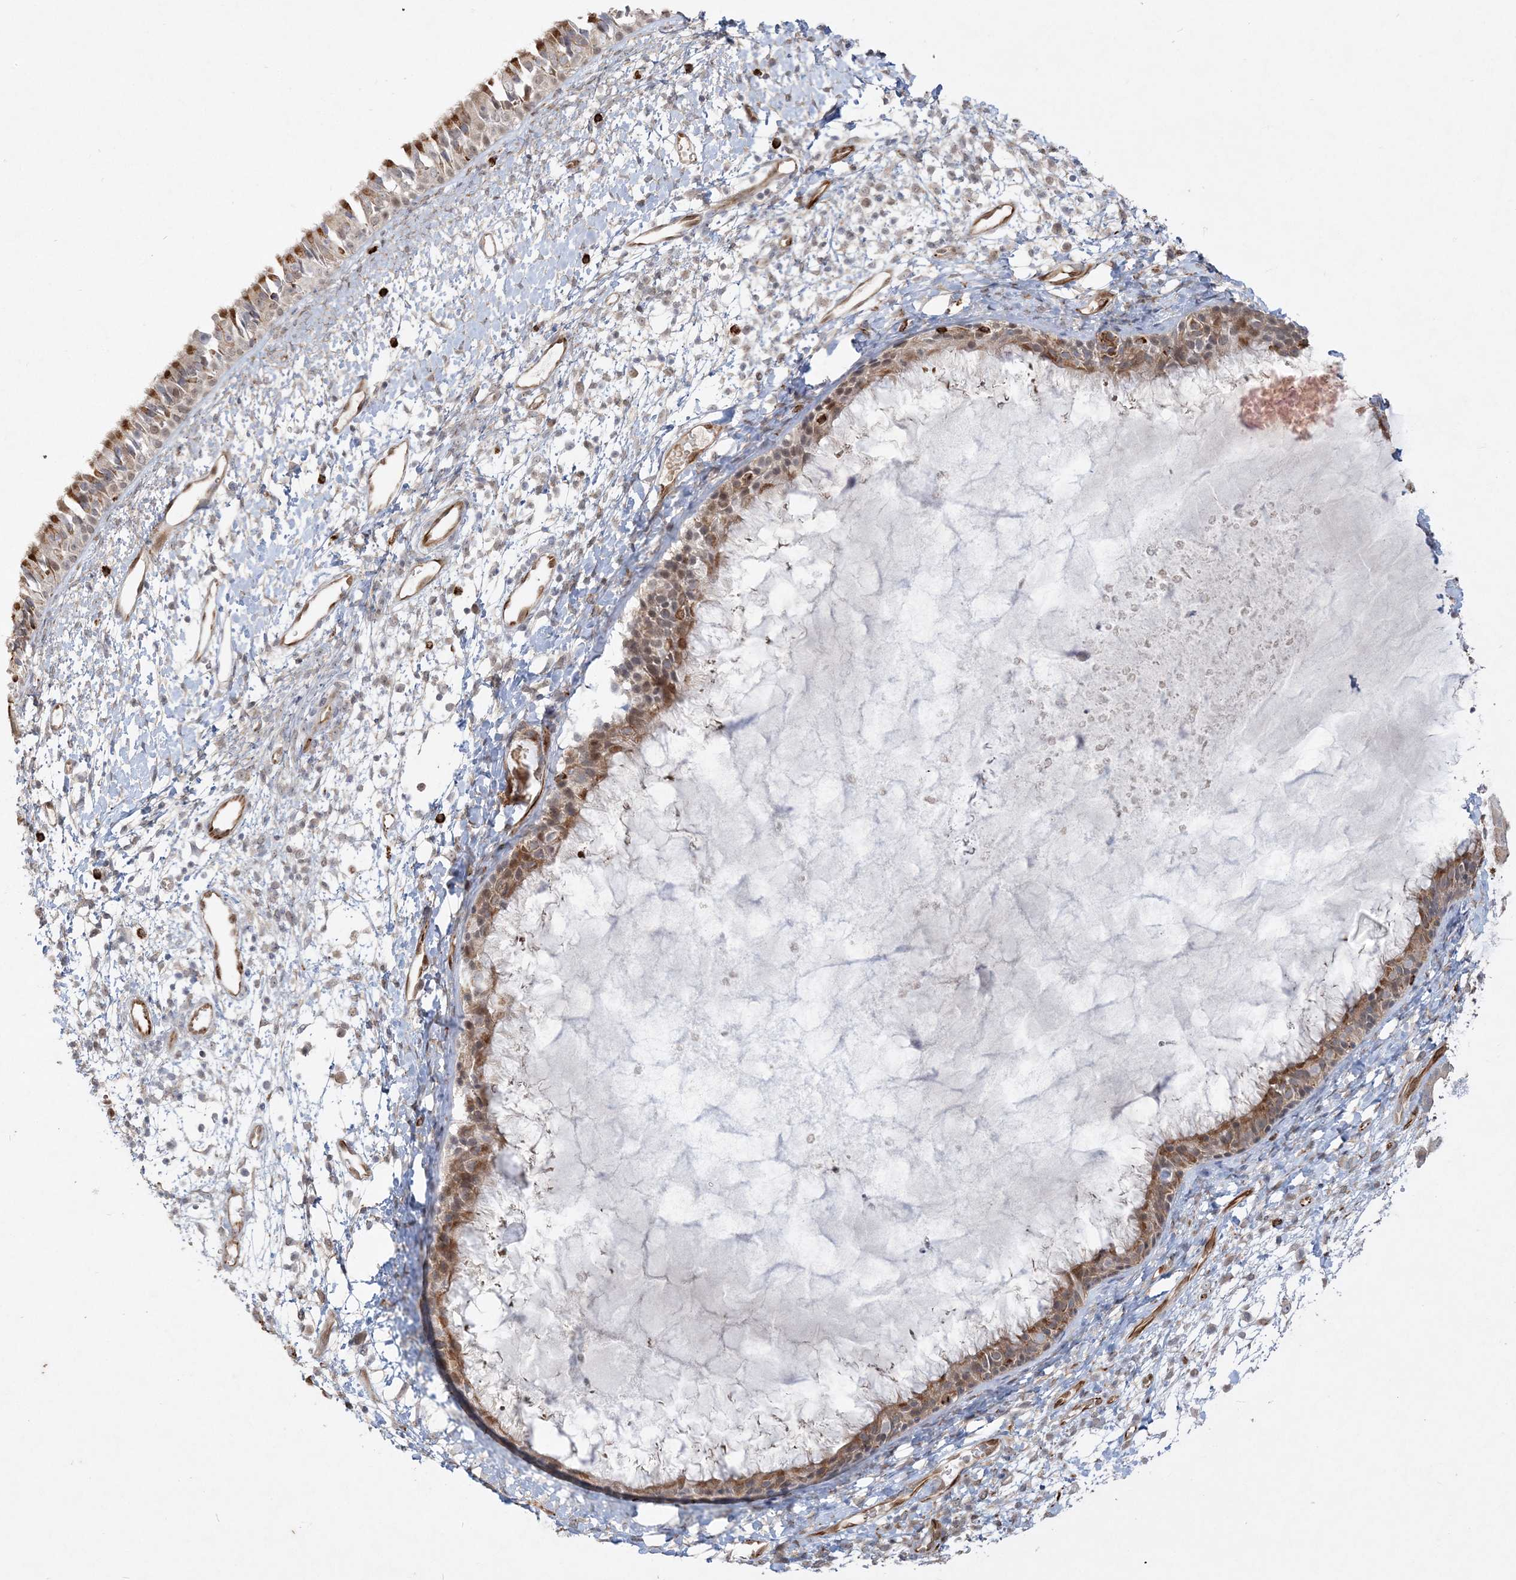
{"staining": {"intensity": "moderate", "quantity": ">75%", "location": "cytoplasmic/membranous"}, "tissue": "nasopharynx", "cell_type": "Respiratory epithelial cells", "image_type": "normal", "snomed": [{"axis": "morphology", "description": "Normal tissue, NOS"}, {"axis": "topography", "description": "Nasopharynx"}], "caption": "DAB immunohistochemical staining of normal human nasopharynx reveals moderate cytoplasmic/membranous protein staining in approximately >75% of respiratory epithelial cells. (DAB = brown stain, brightfield microscopy at high magnification).", "gene": "INPP1", "patient": {"sex": "male", "age": 22}}